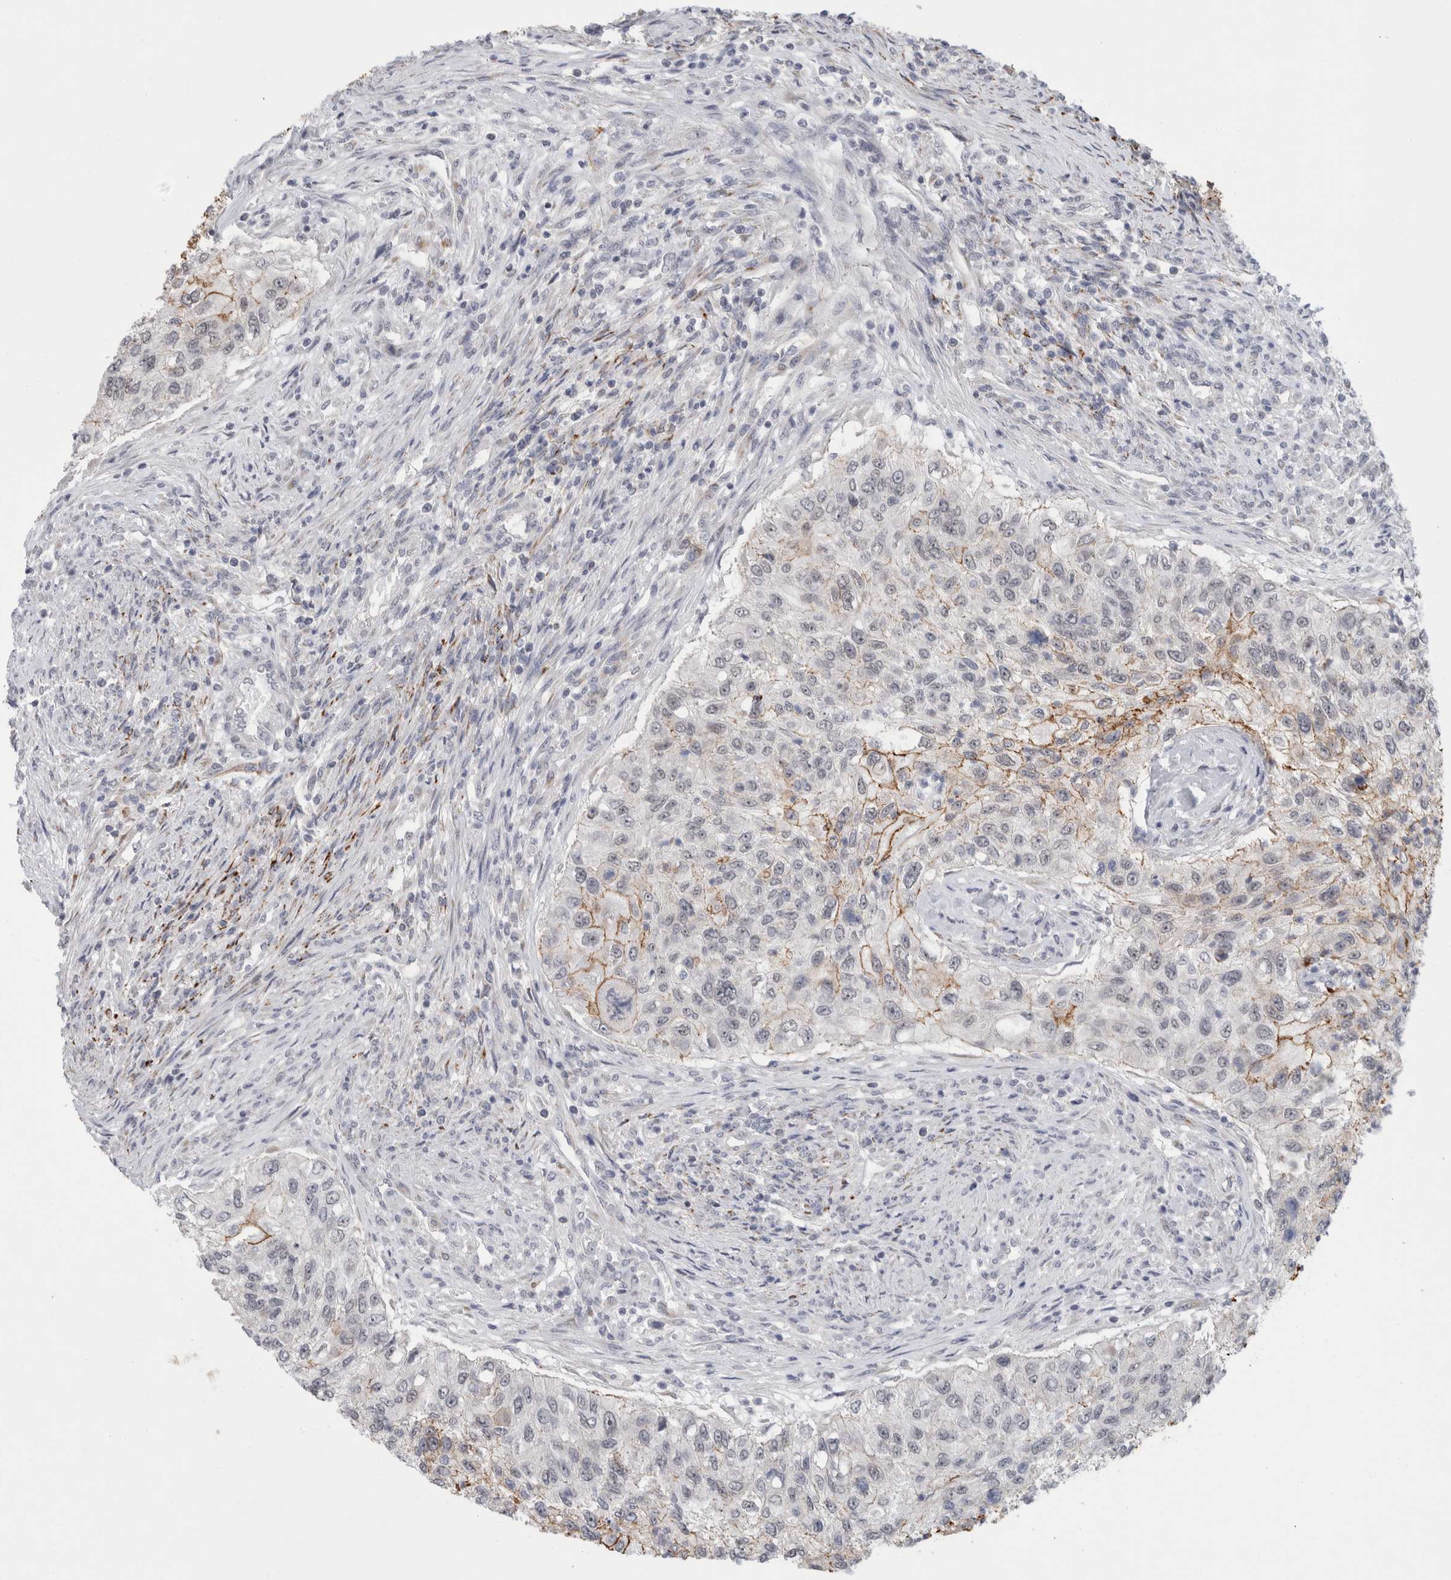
{"staining": {"intensity": "moderate", "quantity": "<25%", "location": "cytoplasmic/membranous"}, "tissue": "urothelial cancer", "cell_type": "Tumor cells", "image_type": "cancer", "snomed": [{"axis": "morphology", "description": "Urothelial carcinoma, High grade"}, {"axis": "topography", "description": "Urinary bladder"}], "caption": "About <25% of tumor cells in high-grade urothelial carcinoma reveal moderate cytoplasmic/membranous protein positivity as visualized by brown immunohistochemical staining.", "gene": "NIPA1", "patient": {"sex": "female", "age": 60}}